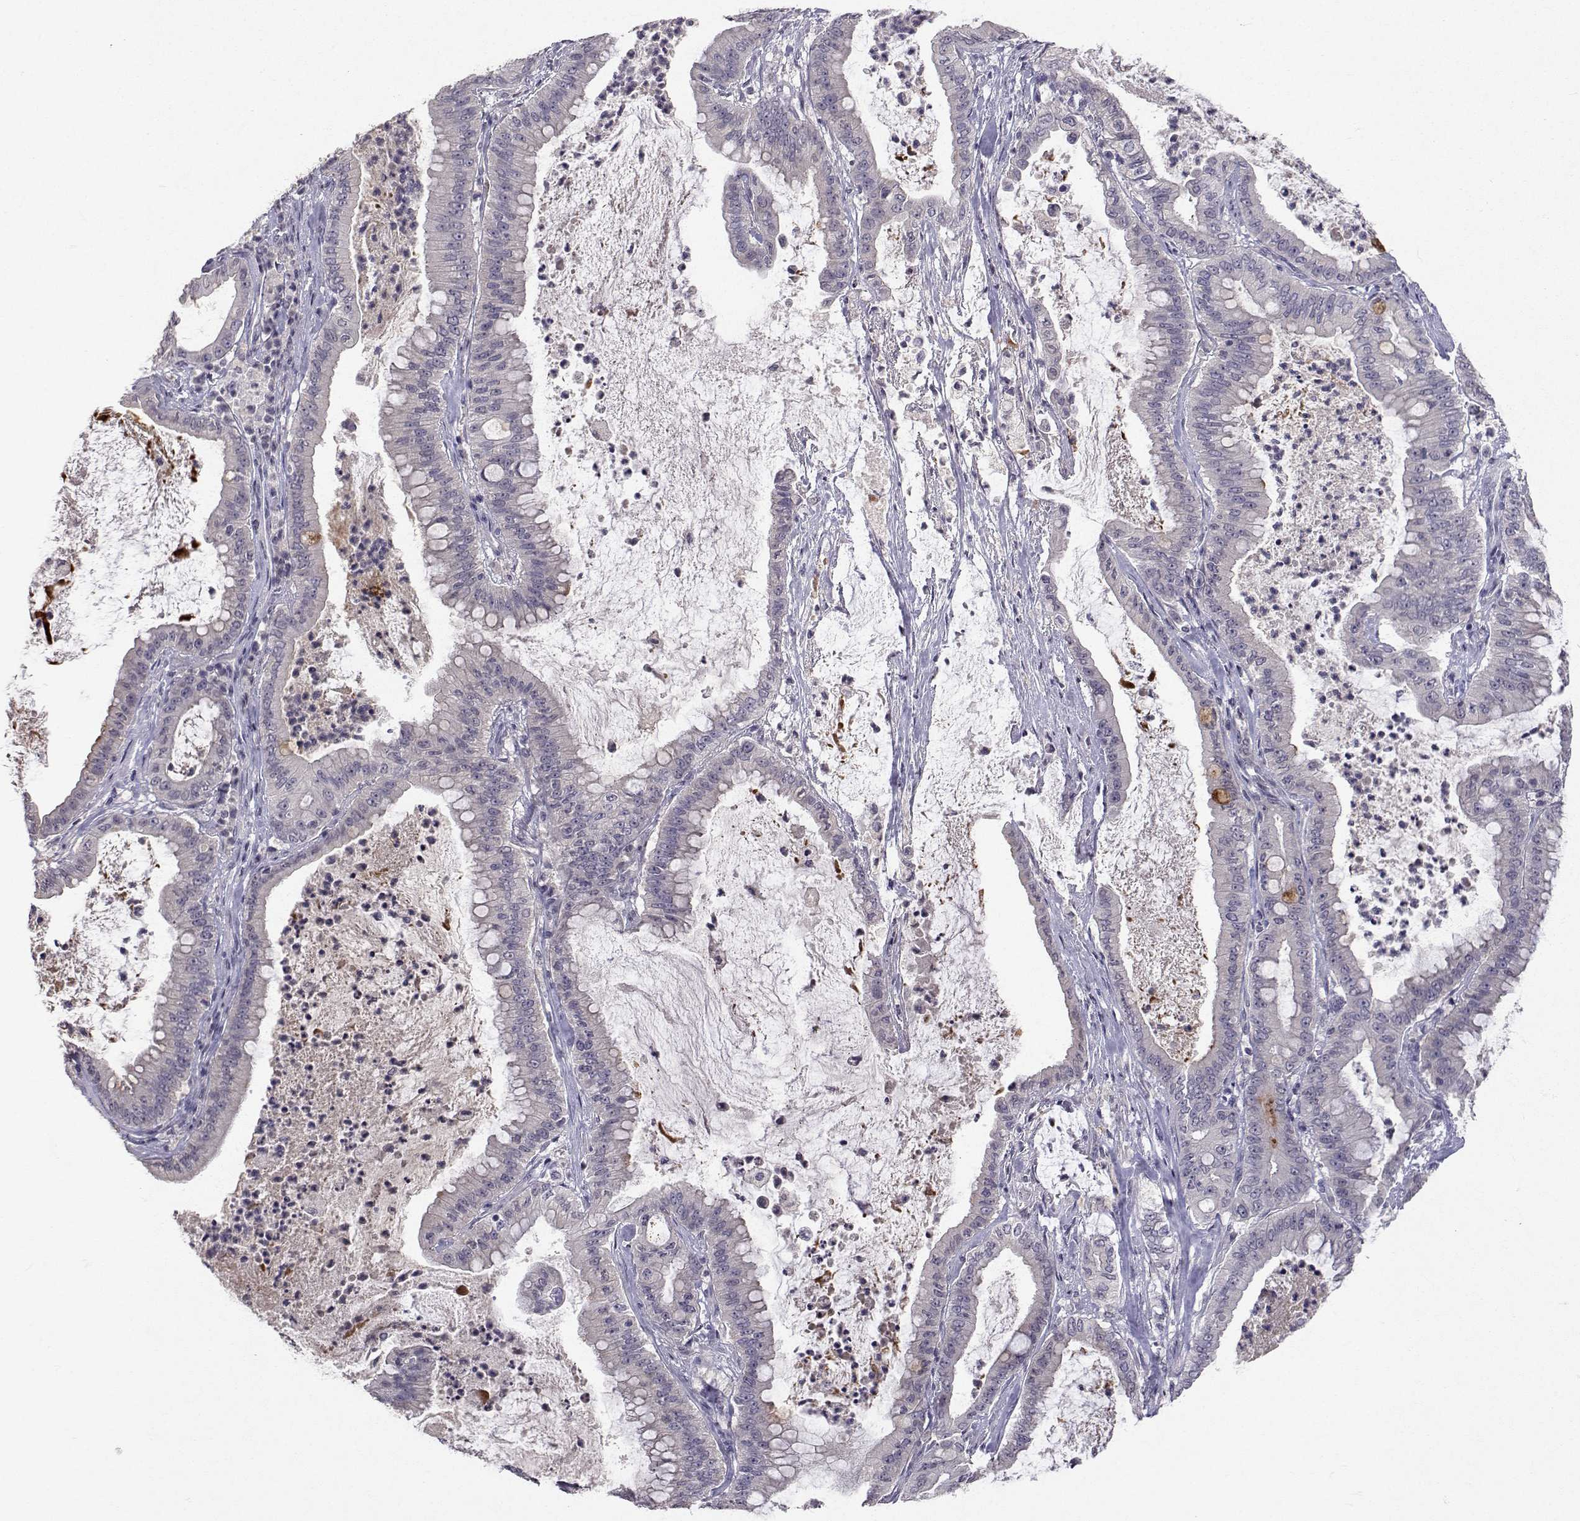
{"staining": {"intensity": "negative", "quantity": "none", "location": "none"}, "tissue": "pancreatic cancer", "cell_type": "Tumor cells", "image_type": "cancer", "snomed": [{"axis": "morphology", "description": "Adenocarcinoma, NOS"}, {"axis": "topography", "description": "Pancreas"}], "caption": "Tumor cells show no significant positivity in pancreatic cancer (adenocarcinoma). Nuclei are stained in blue.", "gene": "SLC6A3", "patient": {"sex": "male", "age": 71}}